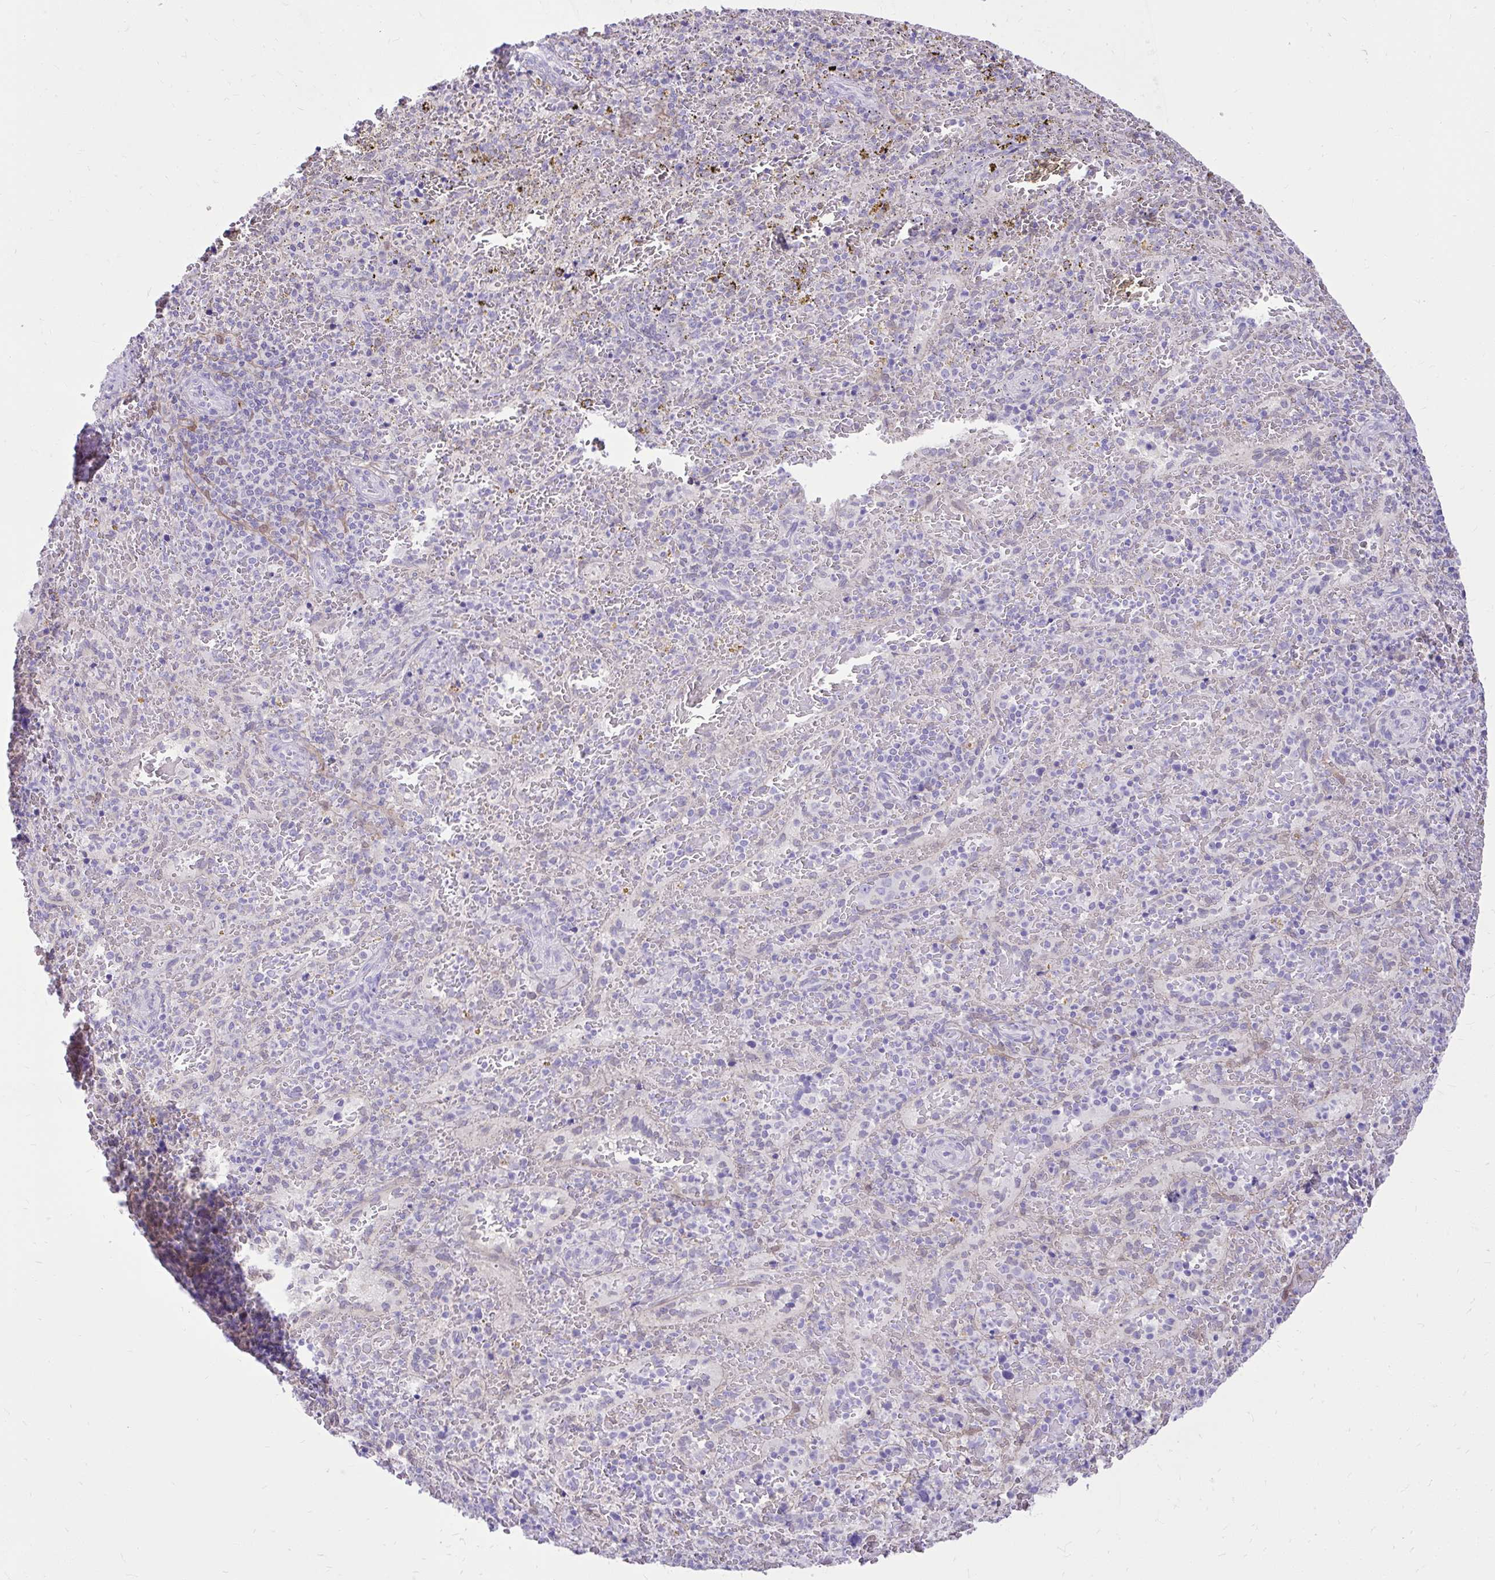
{"staining": {"intensity": "negative", "quantity": "none", "location": "none"}, "tissue": "spleen", "cell_type": "Cells in red pulp", "image_type": "normal", "snomed": [{"axis": "morphology", "description": "Normal tissue, NOS"}, {"axis": "topography", "description": "Spleen"}], "caption": "Cells in red pulp are negative for brown protein staining in unremarkable spleen. (DAB (3,3'-diaminobenzidine) immunohistochemistry (IHC) visualized using brightfield microscopy, high magnification).", "gene": "NNMT", "patient": {"sex": "female", "age": 50}}